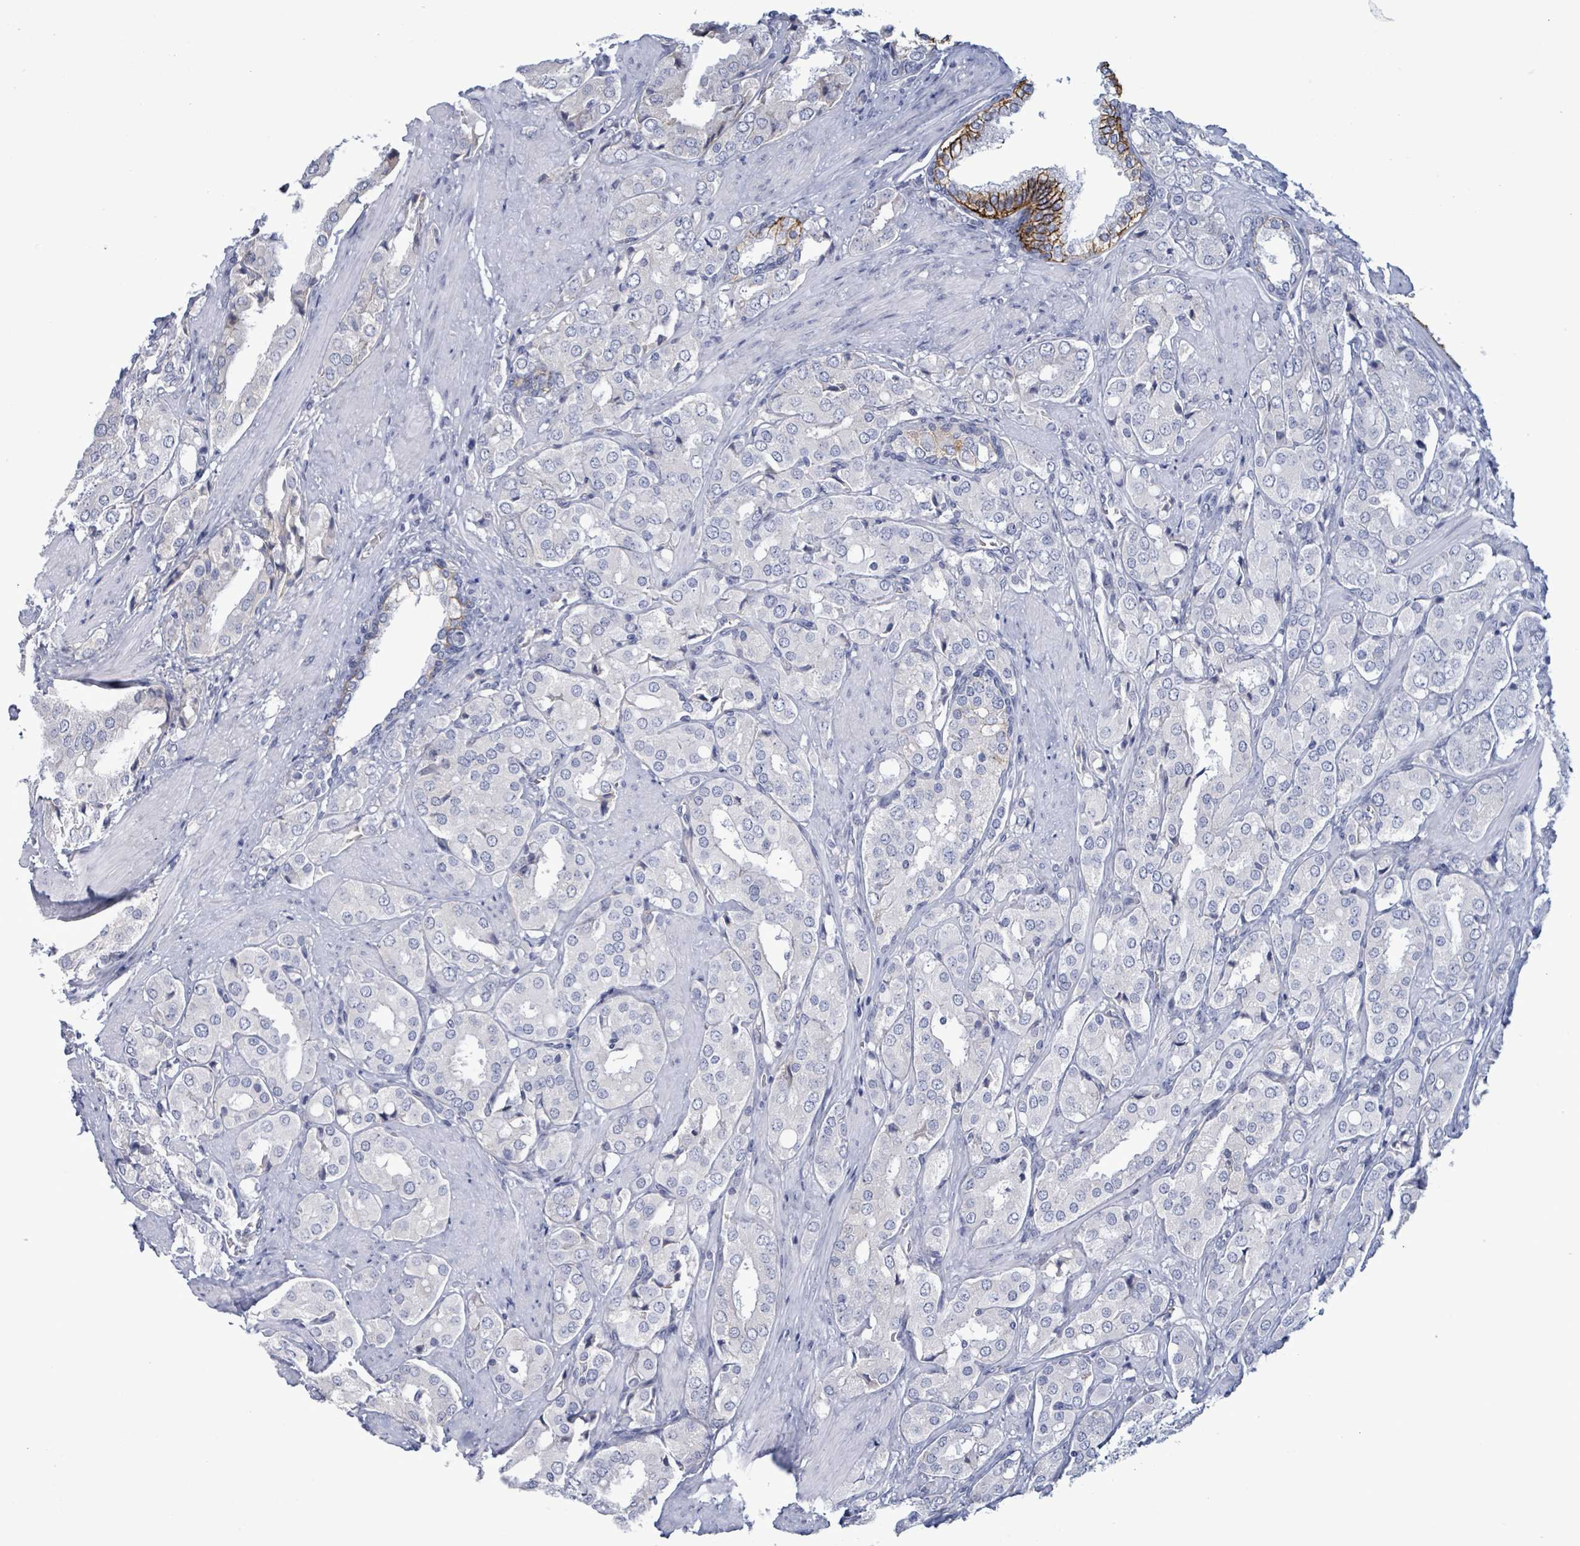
{"staining": {"intensity": "moderate", "quantity": "25%-75%", "location": "cytoplasmic/membranous"}, "tissue": "prostate cancer", "cell_type": "Tumor cells", "image_type": "cancer", "snomed": [{"axis": "morphology", "description": "Adenocarcinoma, High grade"}, {"axis": "topography", "description": "Prostate"}], "caption": "Human prostate high-grade adenocarcinoma stained with a protein marker reveals moderate staining in tumor cells.", "gene": "BSG", "patient": {"sex": "male", "age": 71}}